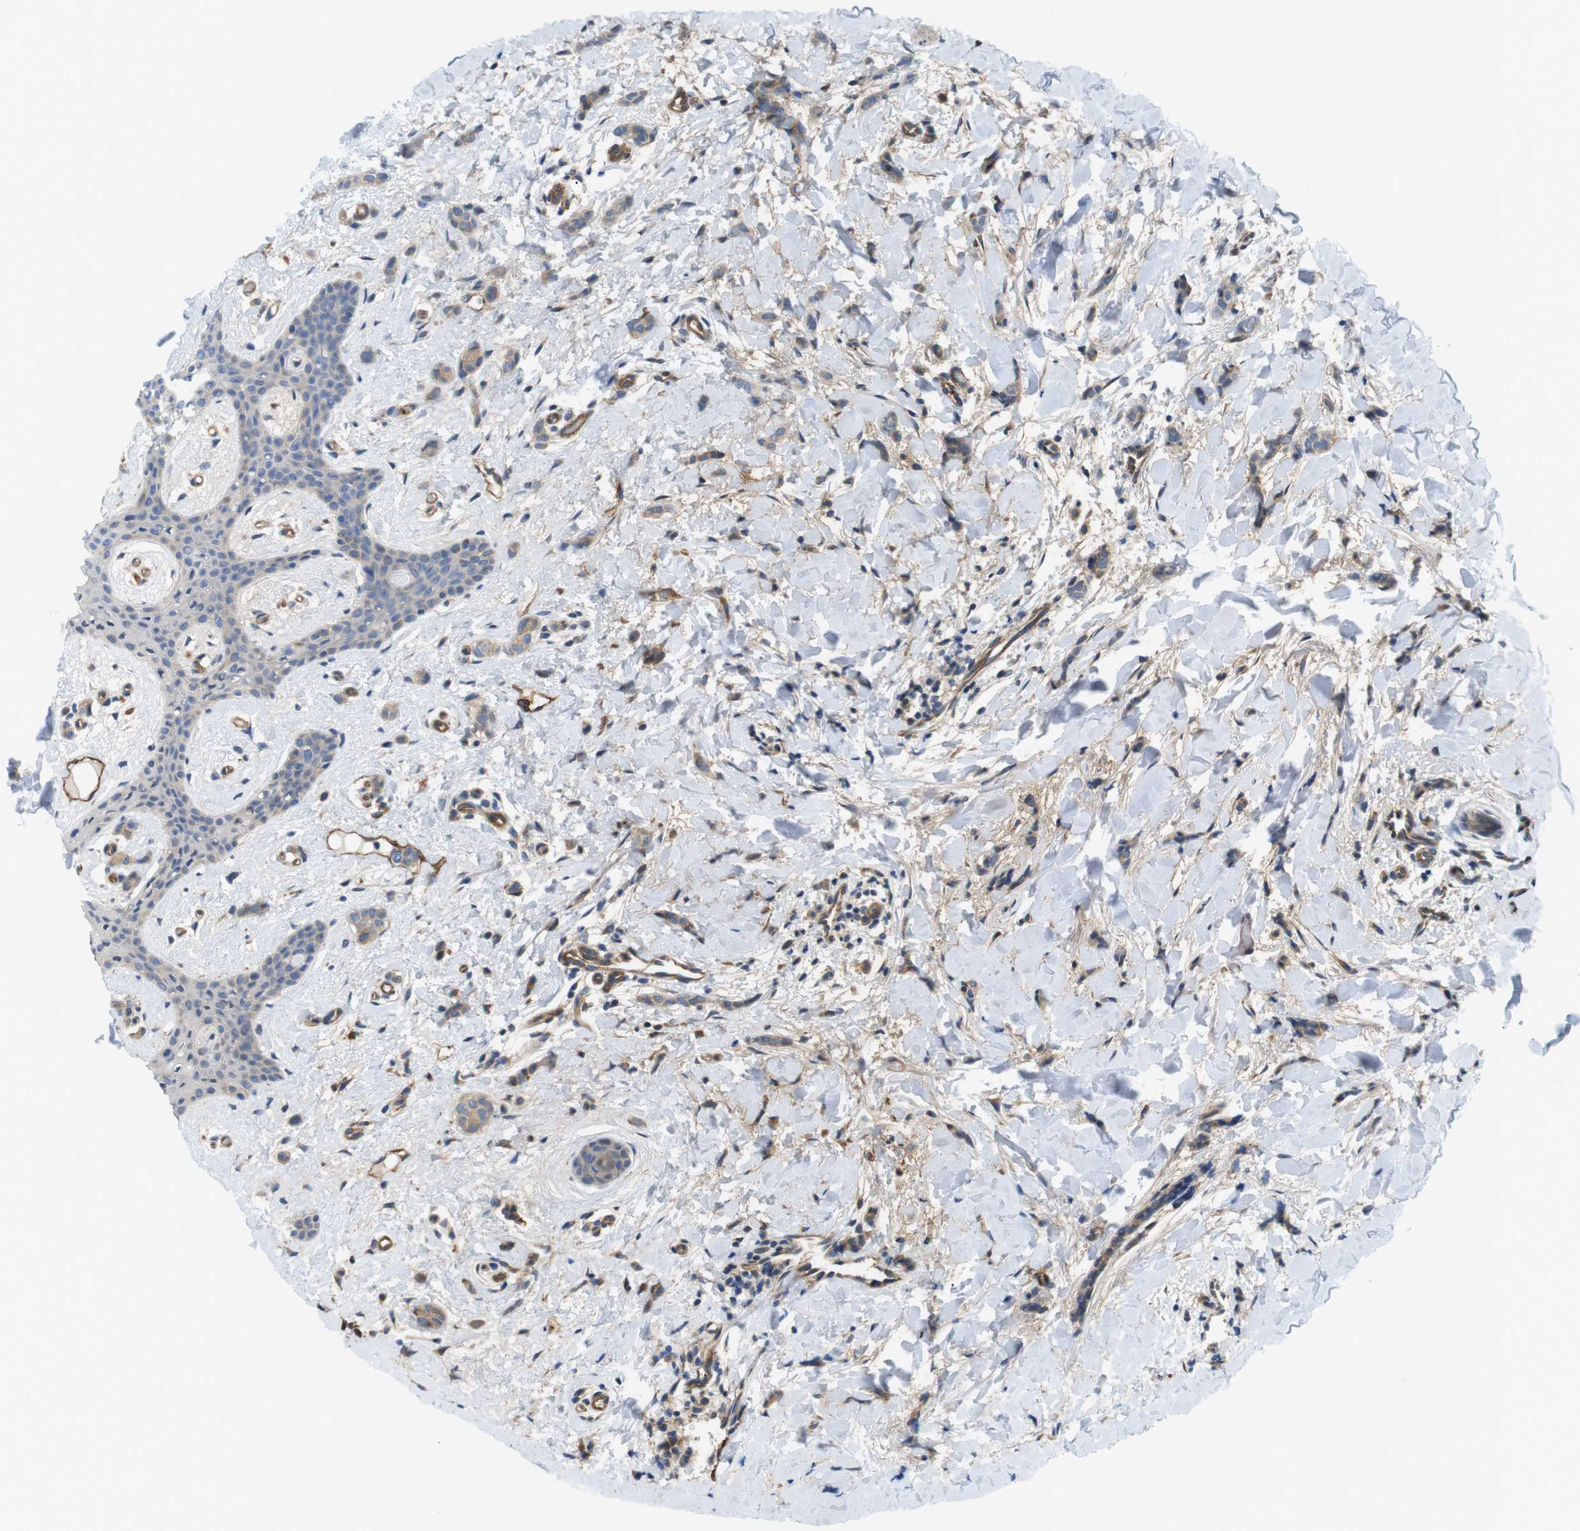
{"staining": {"intensity": "weak", "quantity": ">75%", "location": "cytoplasmic/membranous"}, "tissue": "breast cancer", "cell_type": "Tumor cells", "image_type": "cancer", "snomed": [{"axis": "morphology", "description": "Lobular carcinoma"}, {"axis": "topography", "description": "Skin"}, {"axis": "topography", "description": "Breast"}], "caption": "This histopathology image shows immunohistochemistry (IHC) staining of human breast lobular carcinoma, with low weak cytoplasmic/membranous expression in about >75% of tumor cells.", "gene": "BVES", "patient": {"sex": "female", "age": 46}}